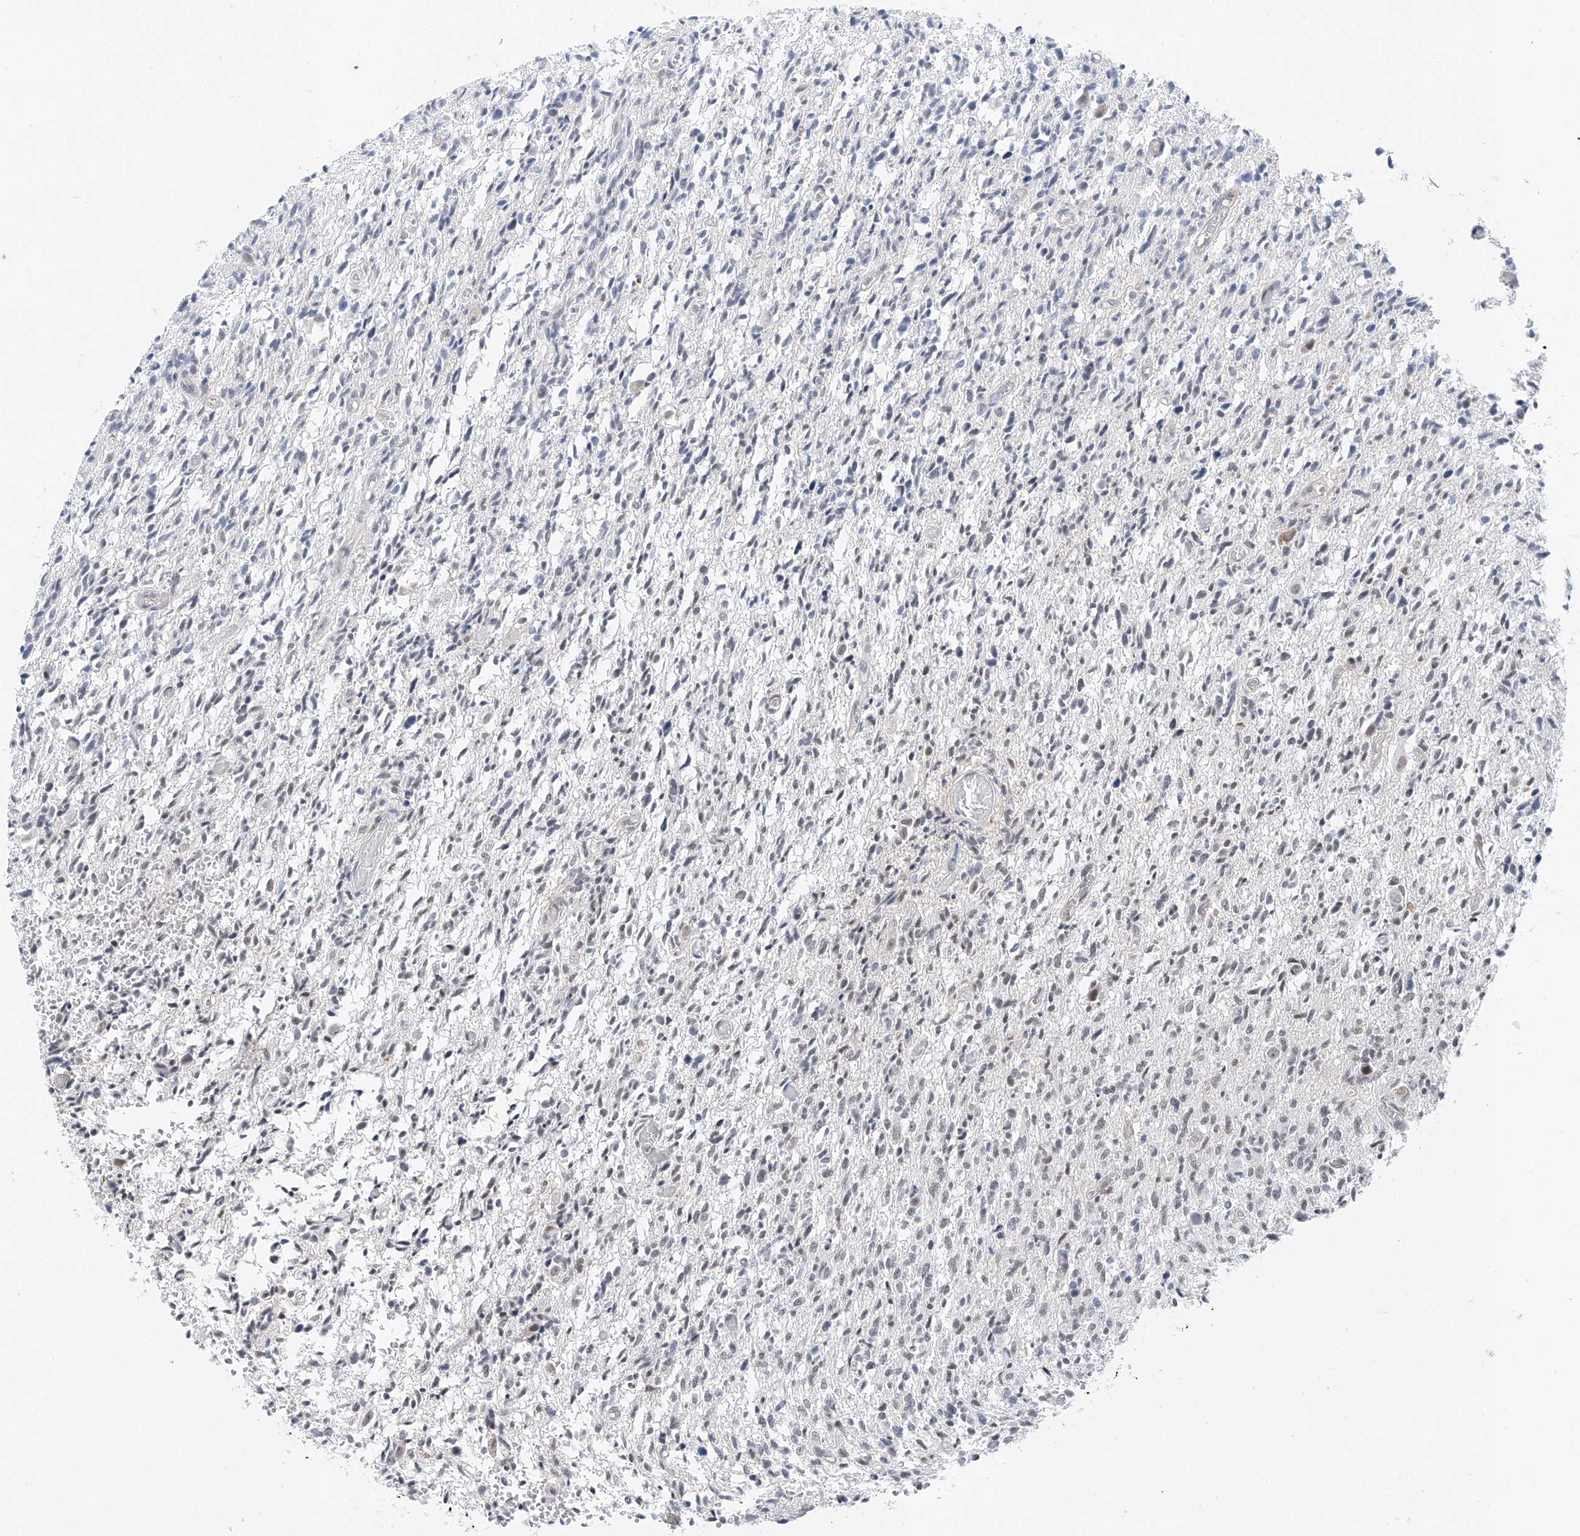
{"staining": {"intensity": "weak", "quantity": "<25%", "location": "nuclear"}, "tissue": "glioma", "cell_type": "Tumor cells", "image_type": "cancer", "snomed": [{"axis": "morphology", "description": "Glioma, malignant, High grade"}, {"axis": "topography", "description": "Brain"}], "caption": "This is a micrograph of immunohistochemistry staining of malignant high-grade glioma, which shows no staining in tumor cells.", "gene": "SNRNP200", "patient": {"sex": "female", "age": 57}}